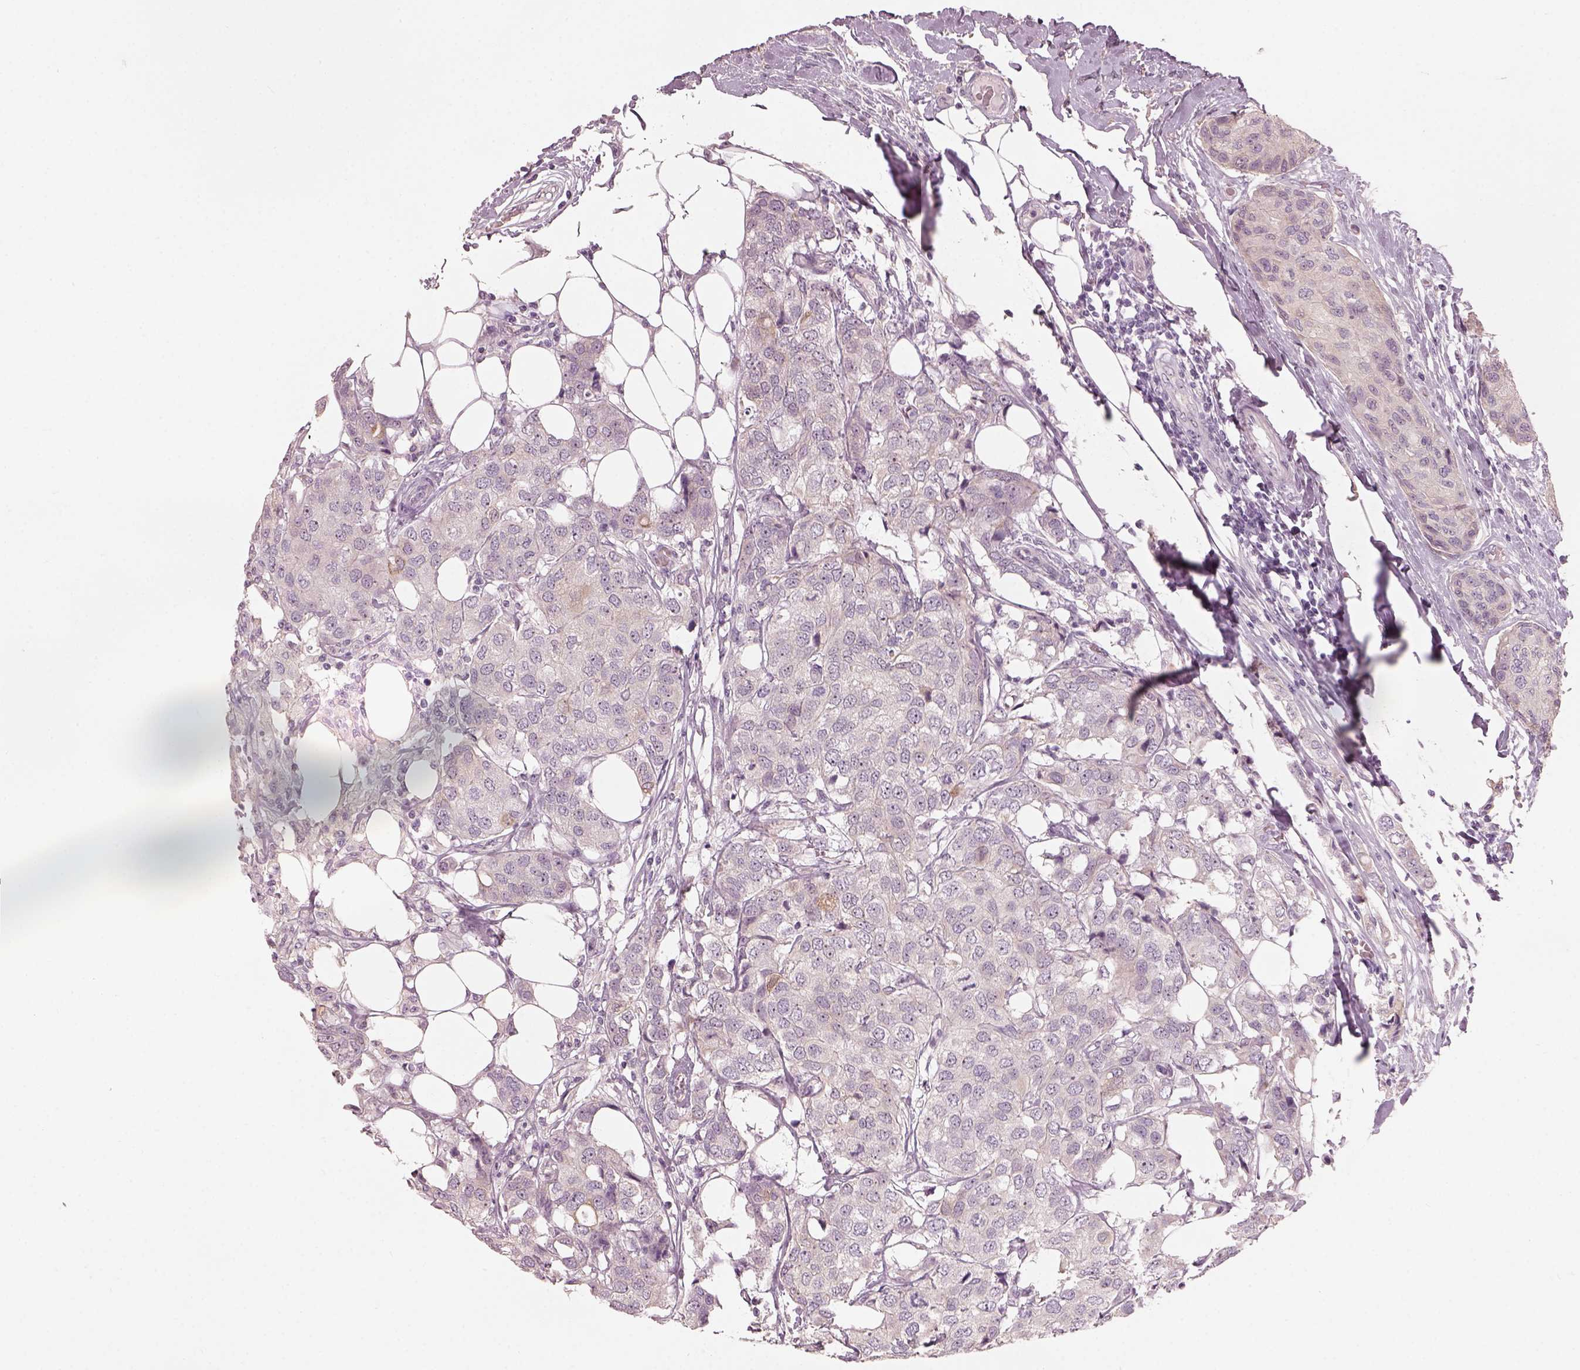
{"staining": {"intensity": "negative", "quantity": "none", "location": "none"}, "tissue": "breast cancer", "cell_type": "Tumor cells", "image_type": "cancer", "snomed": [{"axis": "morphology", "description": "Duct carcinoma"}, {"axis": "topography", "description": "Breast"}], "caption": "The image displays no staining of tumor cells in breast cancer.", "gene": "CDS1", "patient": {"sex": "female", "age": 80}}